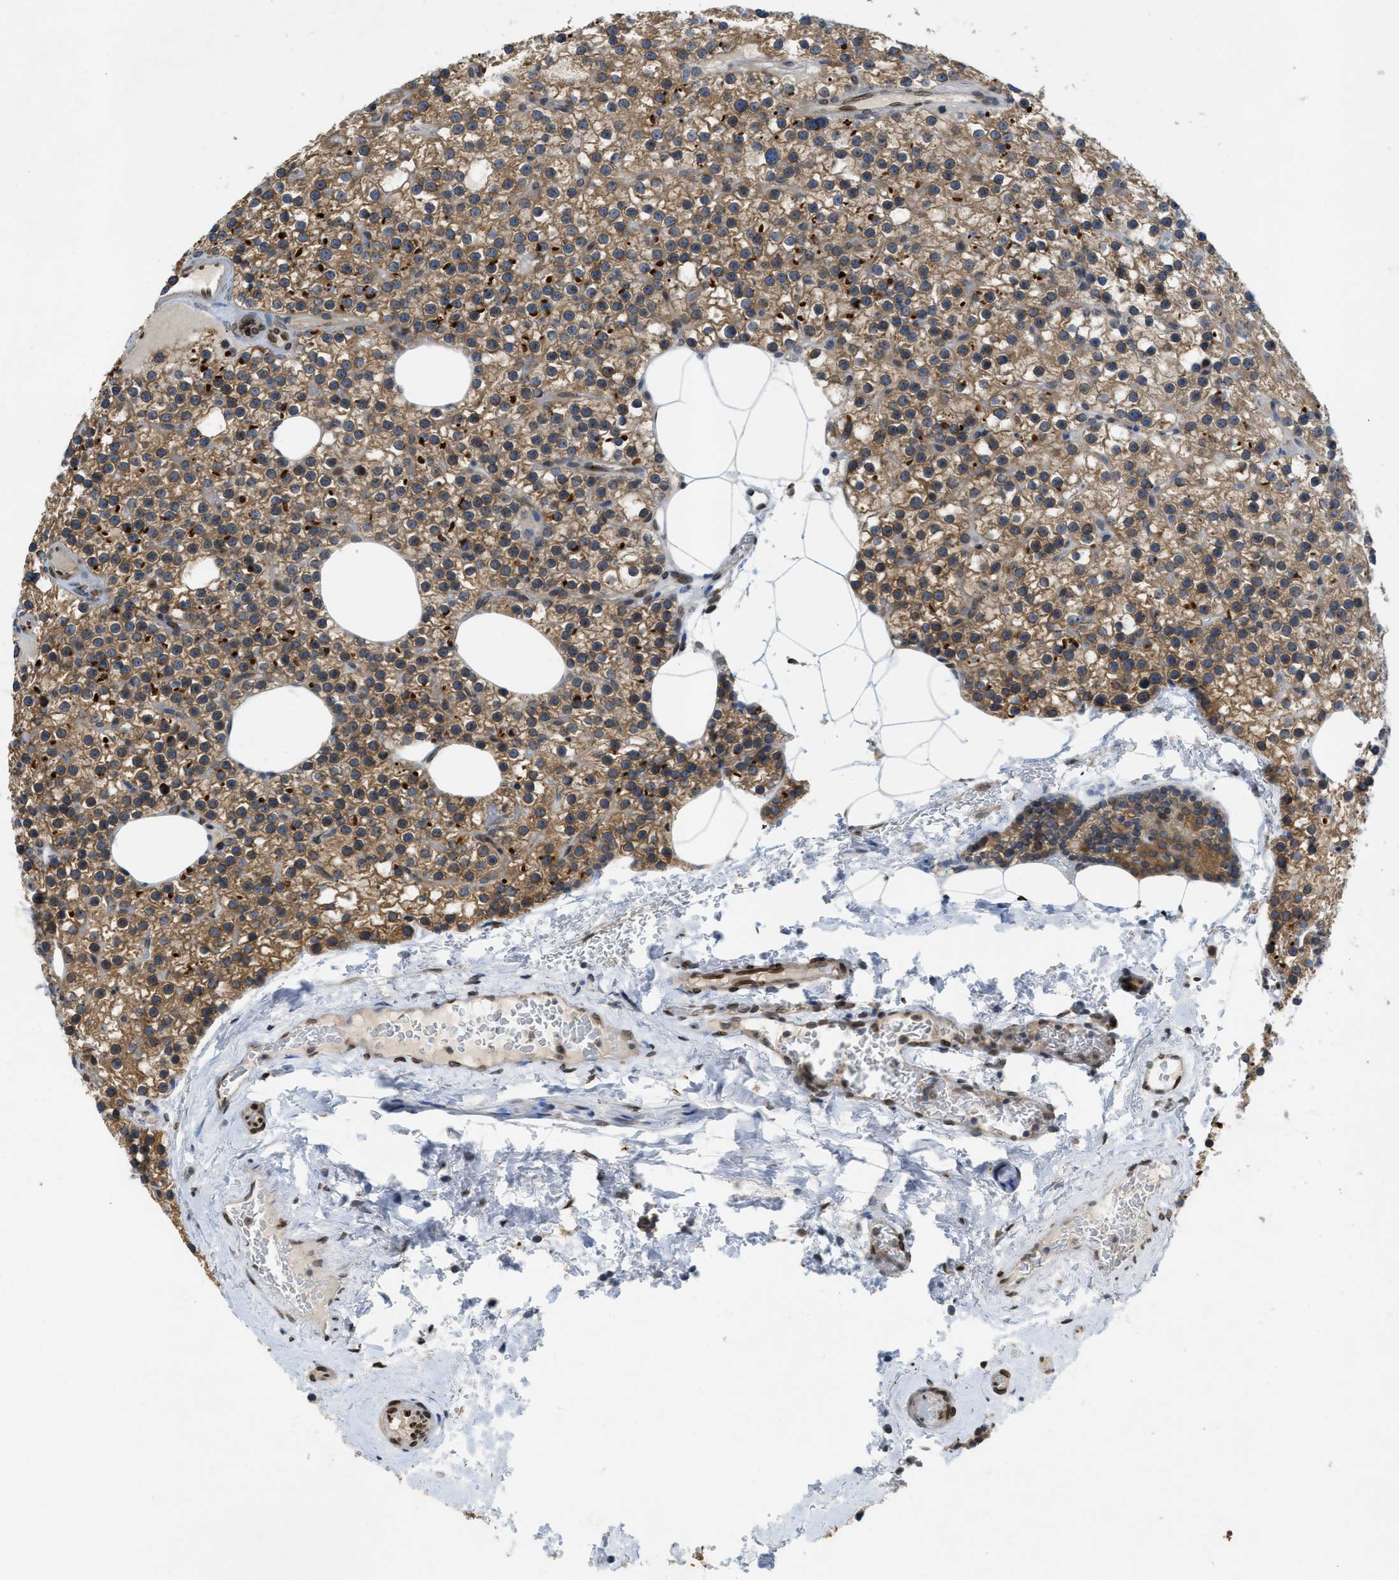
{"staining": {"intensity": "moderate", "quantity": ">75%", "location": "cytoplasmic/membranous"}, "tissue": "parathyroid gland", "cell_type": "Glandular cells", "image_type": "normal", "snomed": [{"axis": "morphology", "description": "Normal tissue, NOS"}, {"axis": "morphology", "description": "Adenoma, NOS"}, {"axis": "topography", "description": "Parathyroid gland"}], "caption": "This micrograph shows unremarkable parathyroid gland stained with immunohistochemistry (IHC) to label a protein in brown. The cytoplasmic/membranous of glandular cells show moderate positivity for the protein. Nuclei are counter-stained blue.", "gene": "EIF2AK3", "patient": {"sex": "female", "age": 70}}